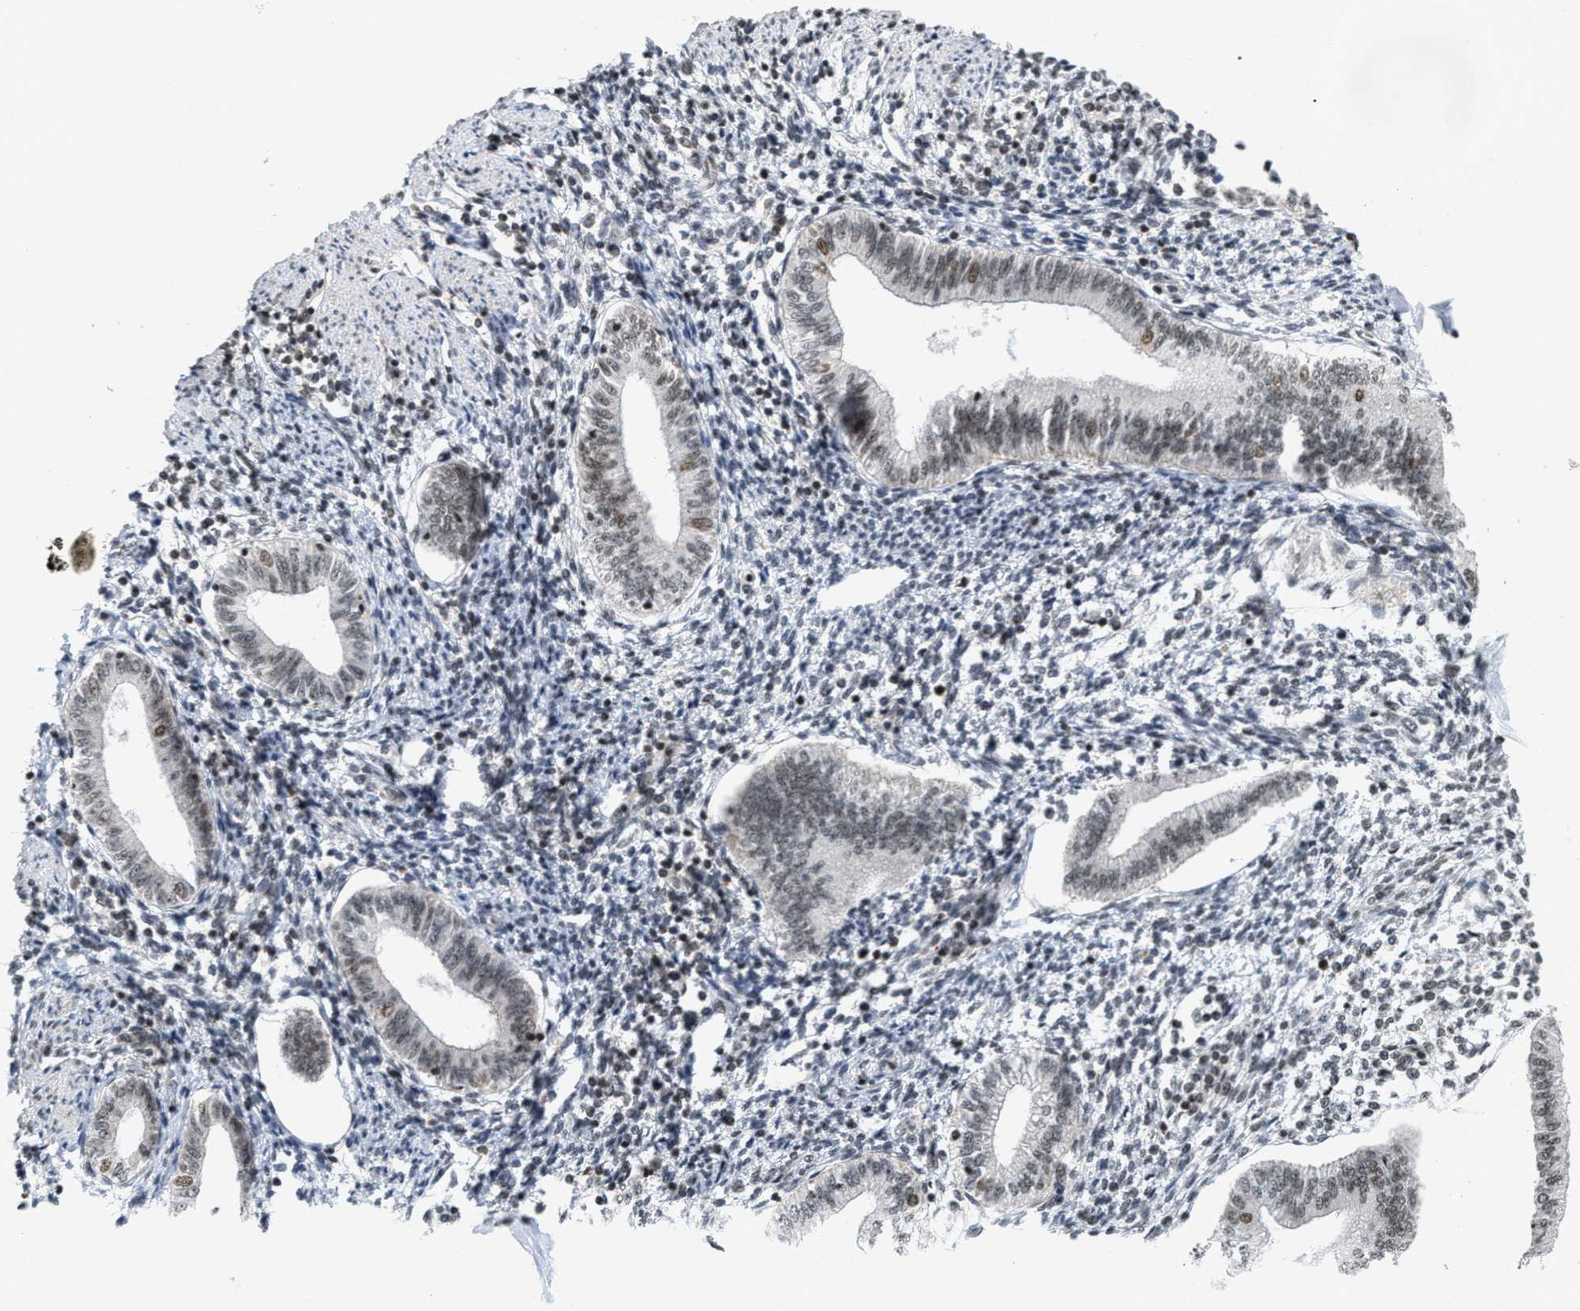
{"staining": {"intensity": "weak", "quantity": "25%-75%", "location": "nuclear"}, "tissue": "endometrium", "cell_type": "Cells in endometrial stroma", "image_type": "normal", "snomed": [{"axis": "morphology", "description": "Normal tissue, NOS"}, {"axis": "topography", "description": "Endometrium"}], "caption": "Endometrium stained with DAB immunohistochemistry (IHC) displays low levels of weak nuclear expression in about 25%-75% of cells in endometrial stroma.", "gene": "ANKRD6", "patient": {"sex": "female", "age": 50}}